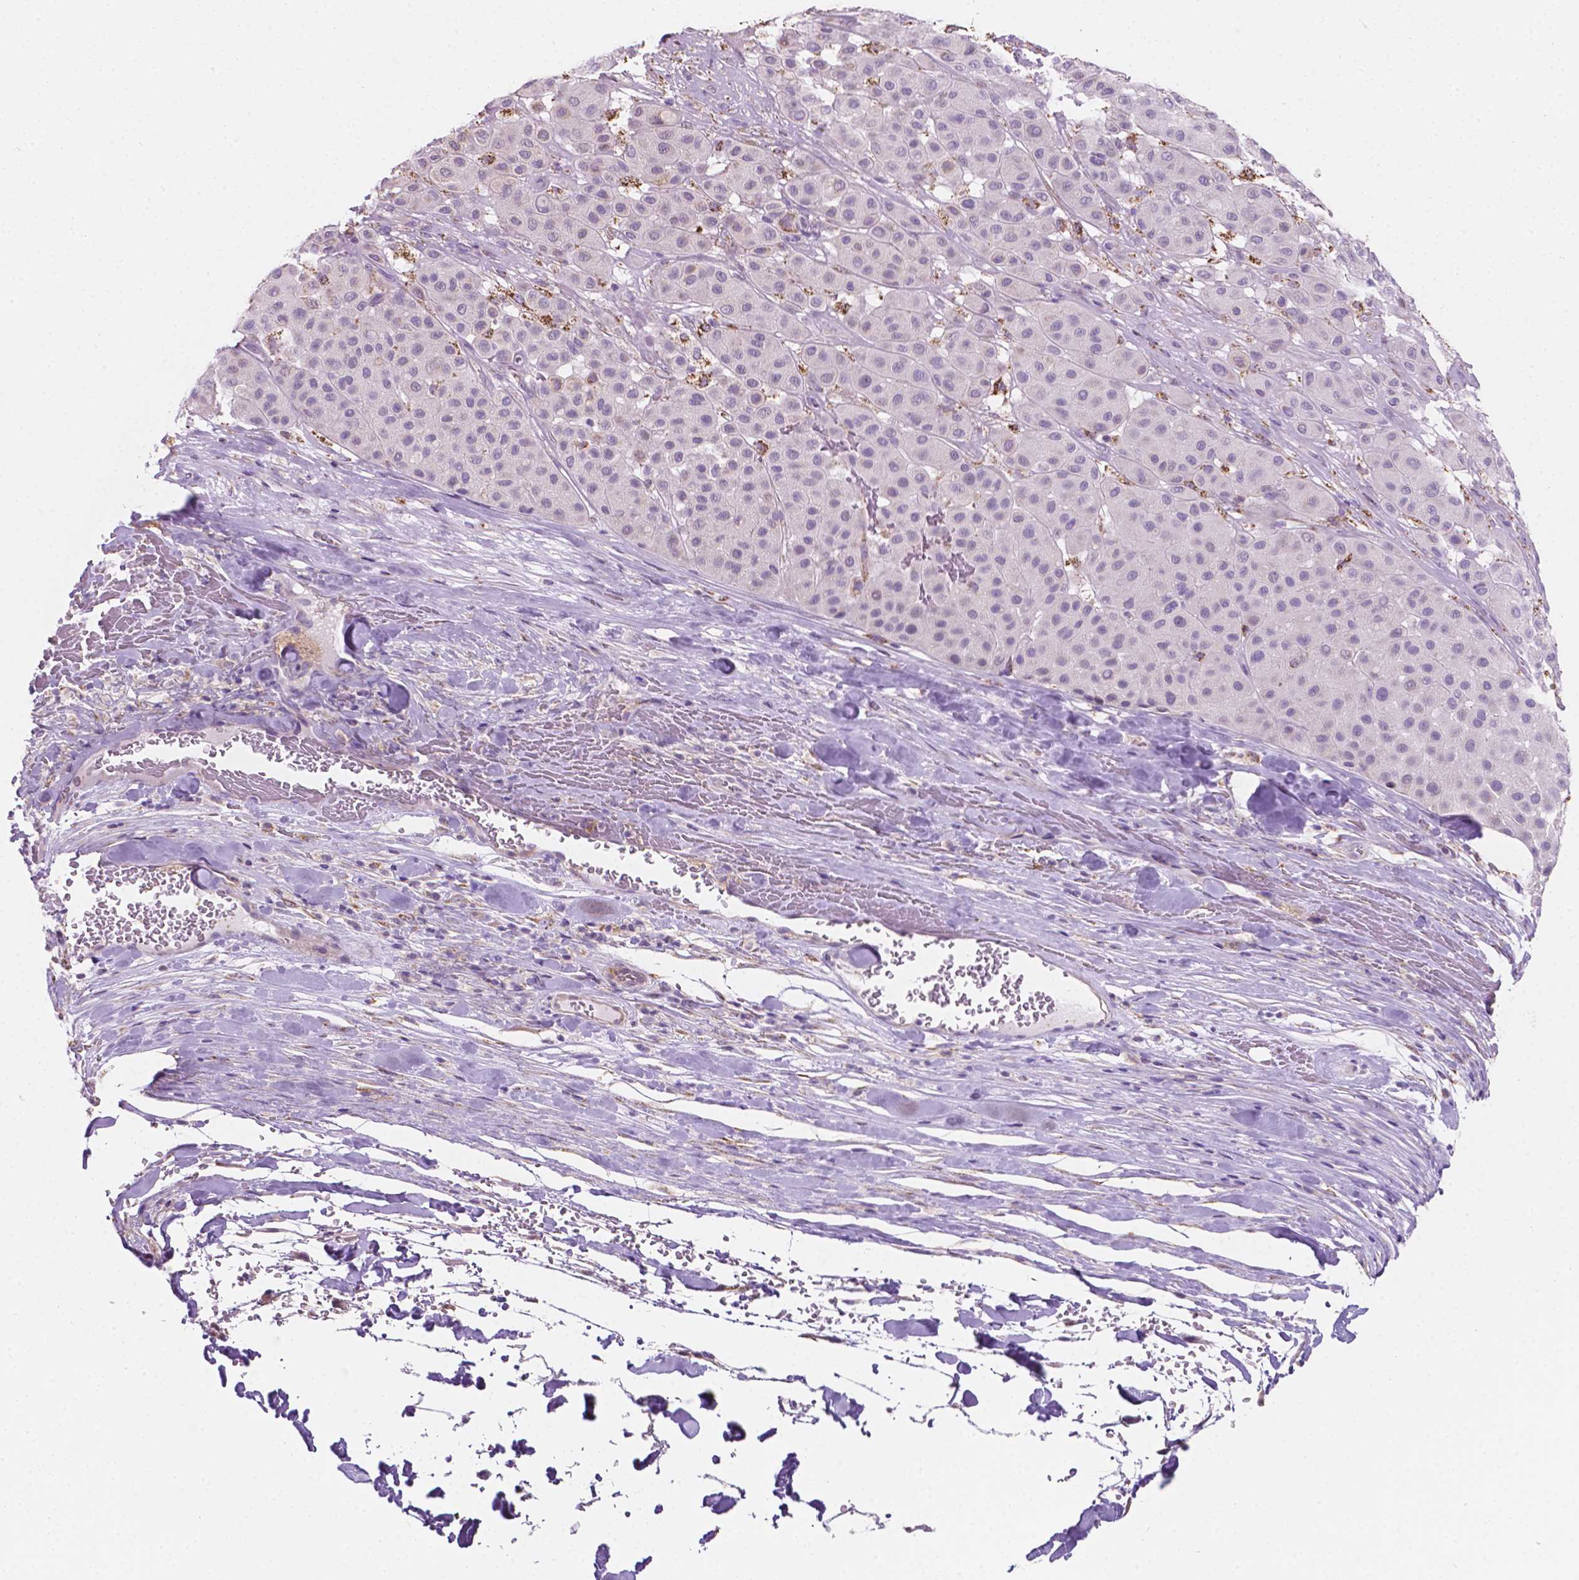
{"staining": {"intensity": "negative", "quantity": "none", "location": "none"}, "tissue": "melanoma", "cell_type": "Tumor cells", "image_type": "cancer", "snomed": [{"axis": "morphology", "description": "Malignant melanoma, Metastatic site"}, {"axis": "topography", "description": "Smooth muscle"}], "caption": "Tumor cells are negative for brown protein staining in melanoma.", "gene": "NOS1AP", "patient": {"sex": "male", "age": 41}}